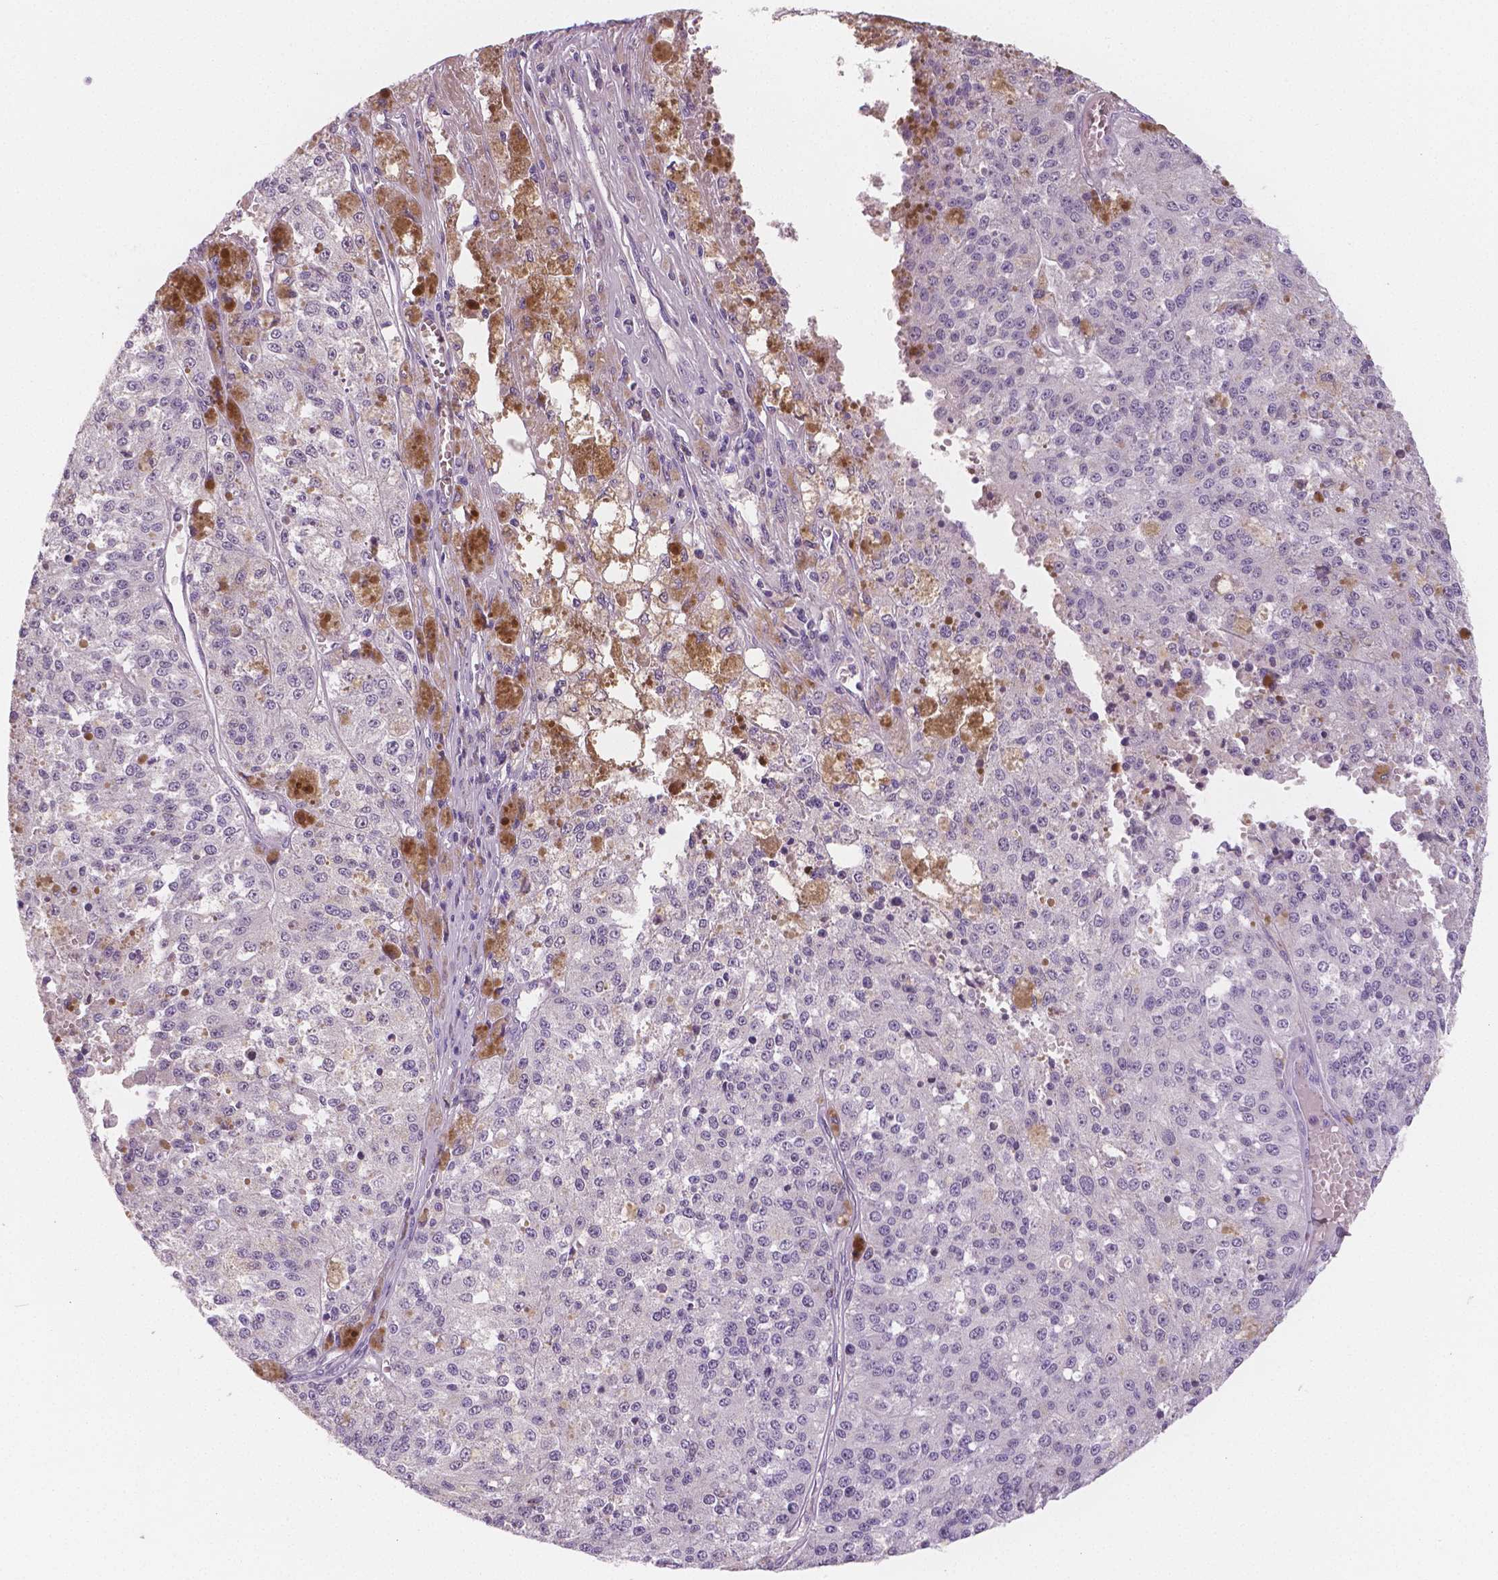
{"staining": {"intensity": "negative", "quantity": "none", "location": "none"}, "tissue": "melanoma", "cell_type": "Tumor cells", "image_type": "cancer", "snomed": [{"axis": "morphology", "description": "Malignant melanoma, Metastatic site"}, {"axis": "topography", "description": "Lymph node"}], "caption": "Immunohistochemistry (IHC) photomicrograph of neoplastic tissue: melanoma stained with DAB (3,3'-diaminobenzidine) demonstrates no significant protein positivity in tumor cells.", "gene": "TSPAN7", "patient": {"sex": "female", "age": 64}}